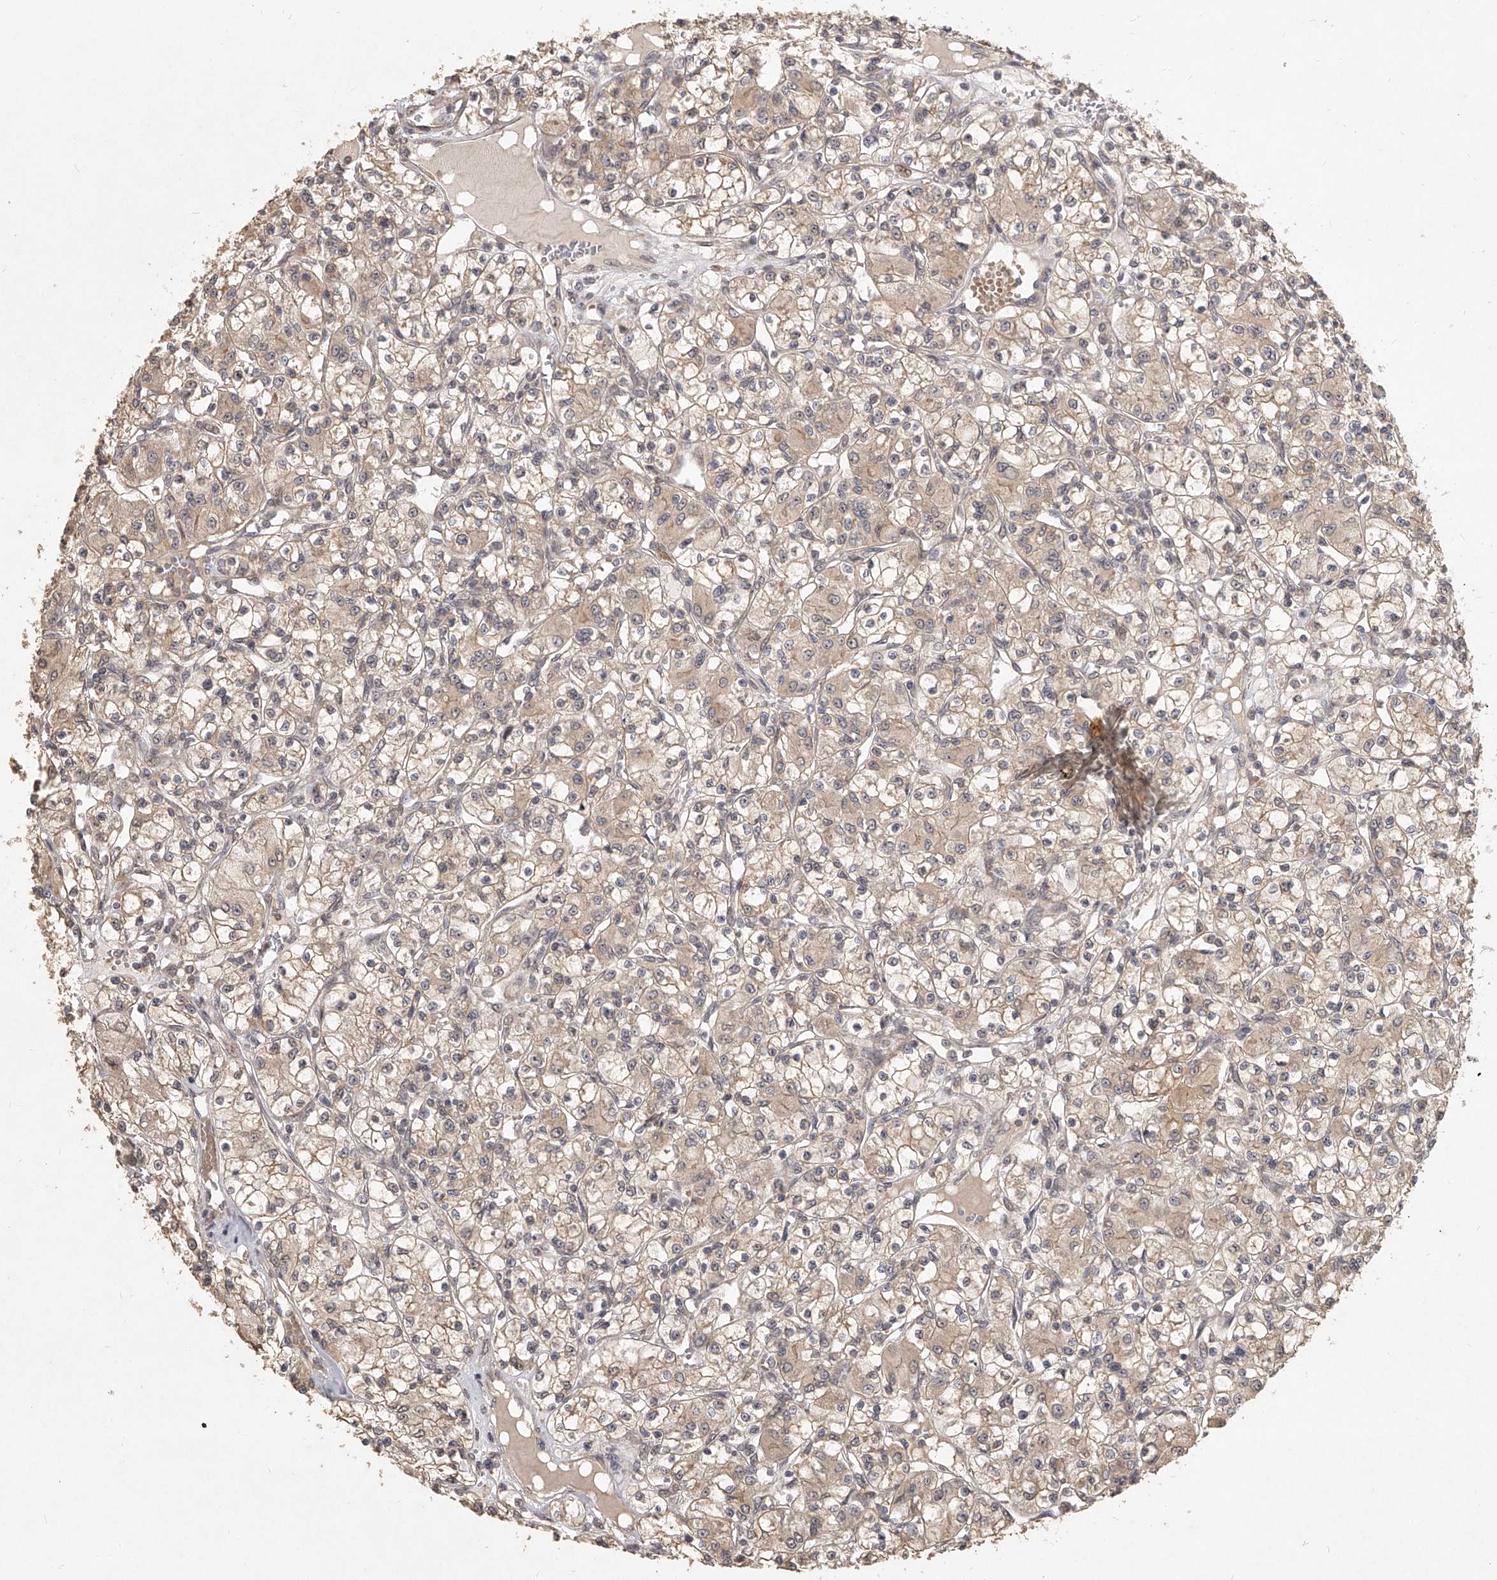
{"staining": {"intensity": "weak", "quantity": ">75%", "location": "cytoplasmic/membranous"}, "tissue": "renal cancer", "cell_type": "Tumor cells", "image_type": "cancer", "snomed": [{"axis": "morphology", "description": "Adenocarcinoma, NOS"}, {"axis": "topography", "description": "Kidney"}], "caption": "Adenocarcinoma (renal) was stained to show a protein in brown. There is low levels of weak cytoplasmic/membranous expression in approximately >75% of tumor cells.", "gene": "SLC37A1", "patient": {"sex": "female", "age": 59}}